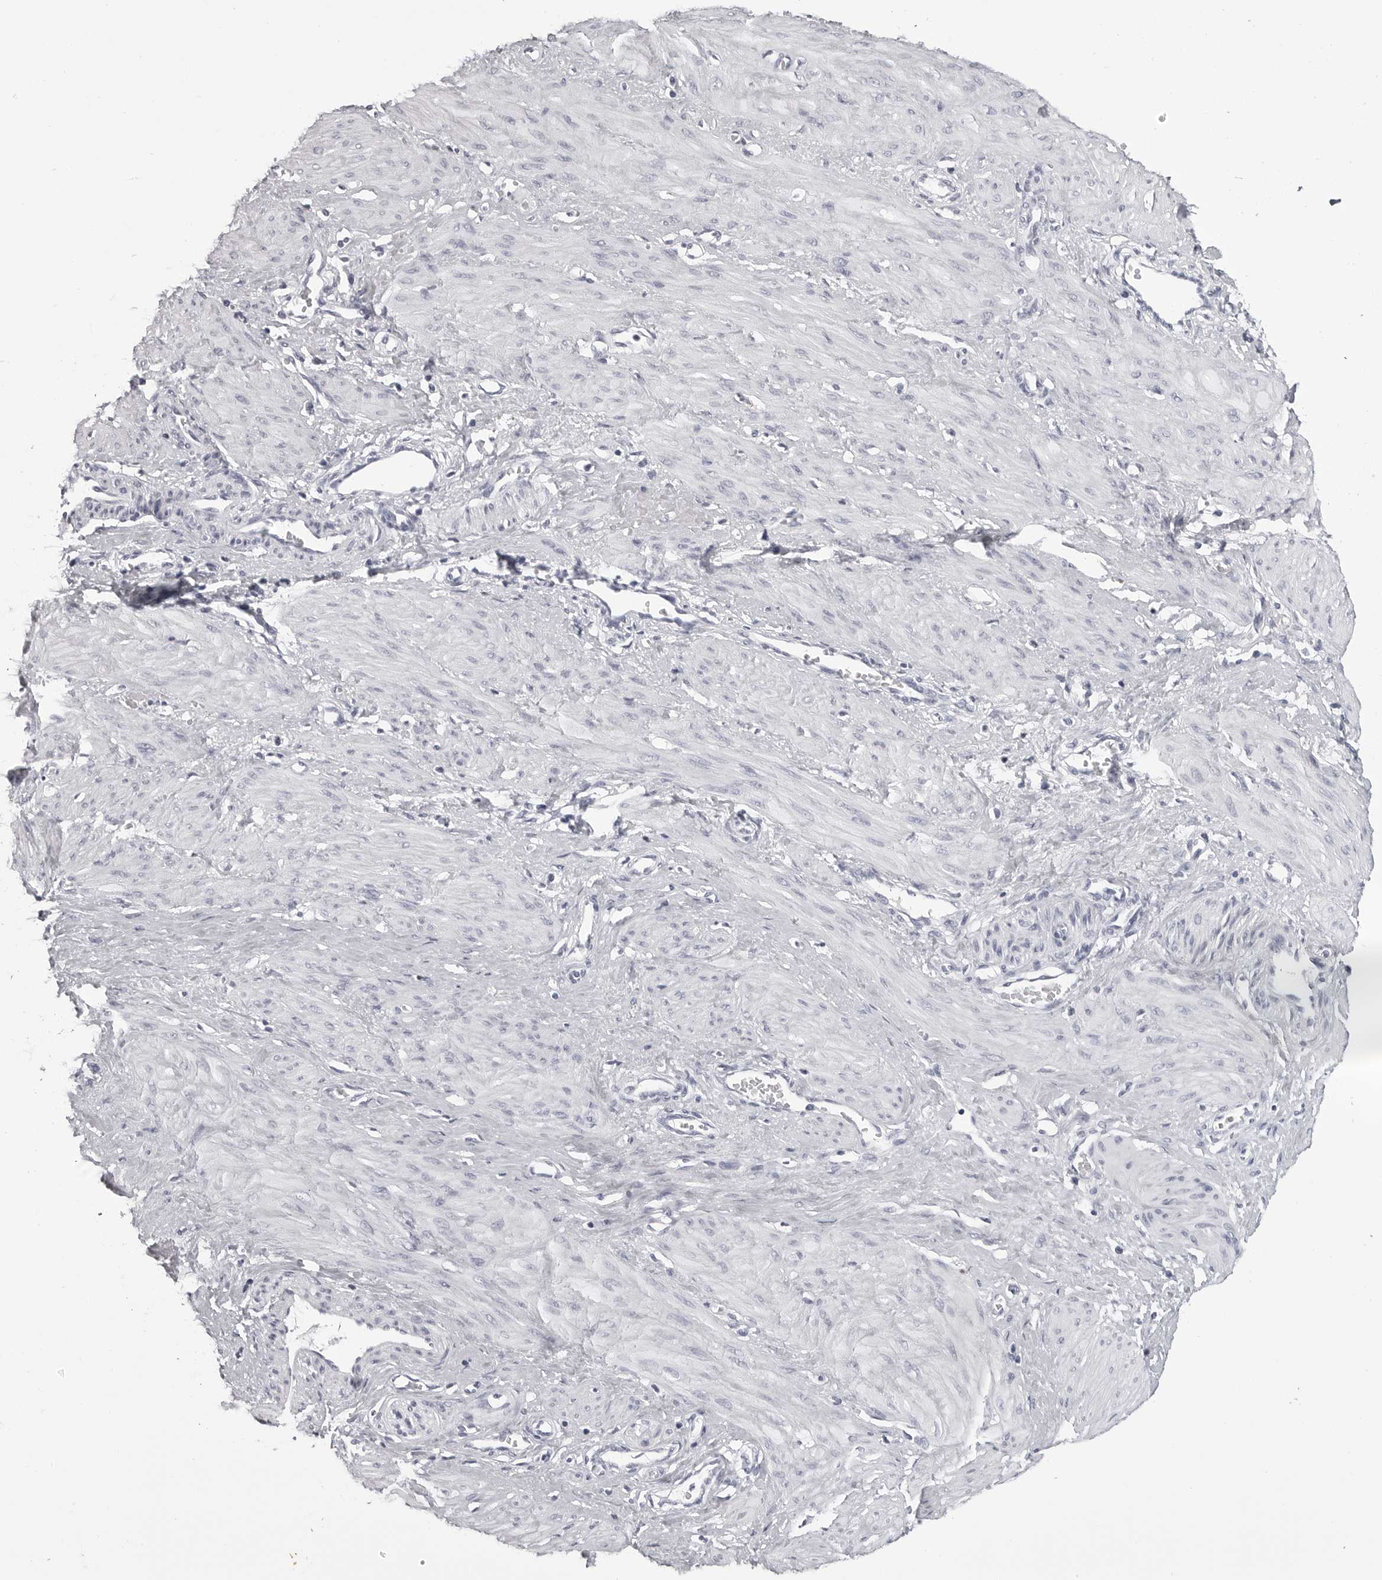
{"staining": {"intensity": "negative", "quantity": "none", "location": "none"}, "tissue": "smooth muscle", "cell_type": "Smooth muscle cells", "image_type": "normal", "snomed": [{"axis": "morphology", "description": "Normal tissue, NOS"}, {"axis": "topography", "description": "Endometrium"}], "caption": "An image of smooth muscle stained for a protein demonstrates no brown staining in smooth muscle cells.", "gene": "BPIFA1", "patient": {"sex": "female", "age": 33}}